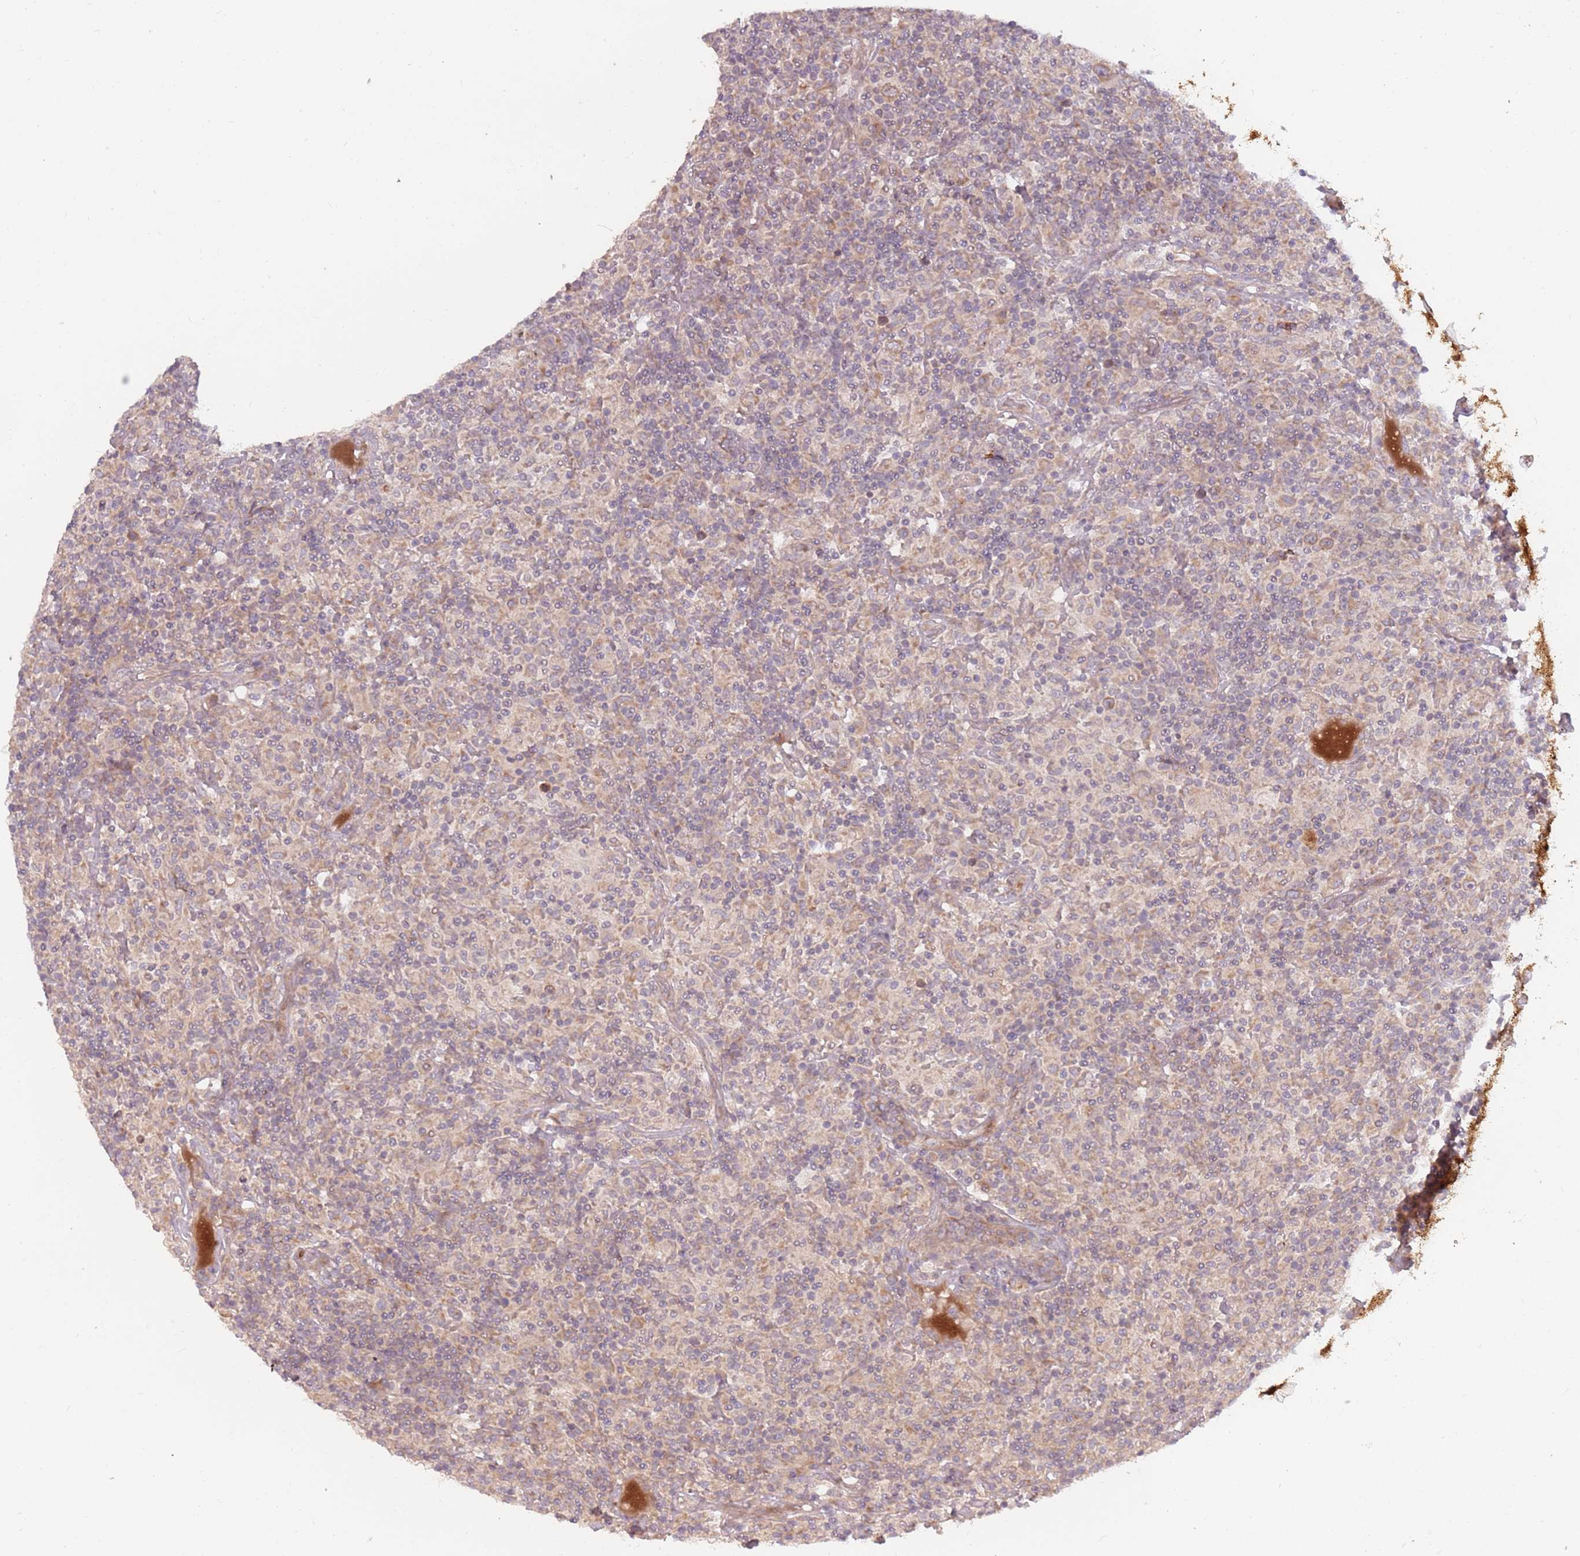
{"staining": {"intensity": "moderate", "quantity": "25%-75%", "location": "cytoplasmic/membranous"}, "tissue": "lymphoma", "cell_type": "Tumor cells", "image_type": "cancer", "snomed": [{"axis": "morphology", "description": "Hodgkin's disease, NOS"}, {"axis": "topography", "description": "Lymph node"}], "caption": "Lymphoma stained with a protein marker demonstrates moderate staining in tumor cells.", "gene": "PLD6", "patient": {"sex": "male", "age": 70}}